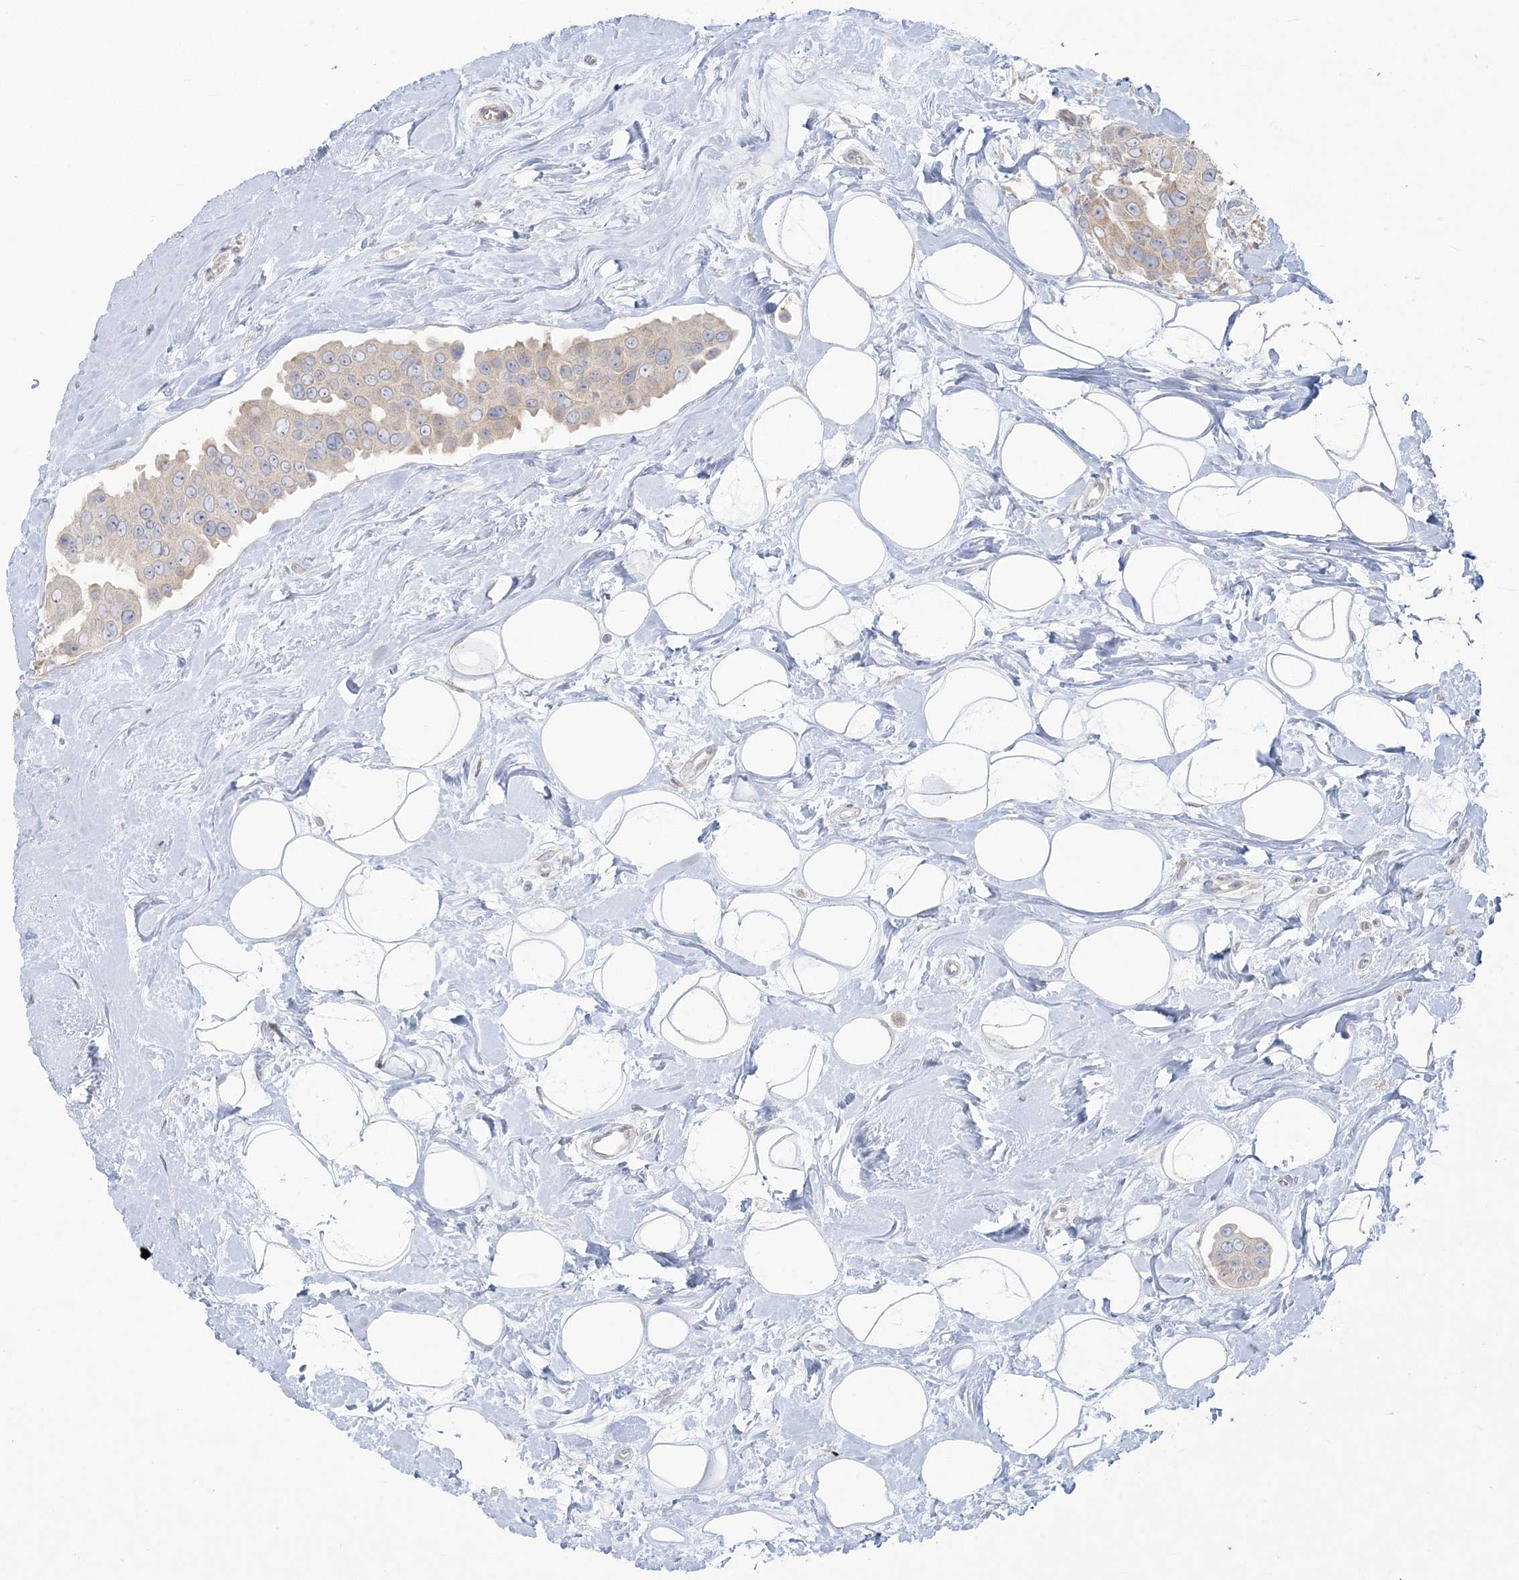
{"staining": {"intensity": "weak", "quantity": "<25%", "location": "cytoplasmic/membranous"}, "tissue": "breast cancer", "cell_type": "Tumor cells", "image_type": "cancer", "snomed": [{"axis": "morphology", "description": "Normal tissue, NOS"}, {"axis": "morphology", "description": "Duct carcinoma"}, {"axis": "topography", "description": "Breast"}], "caption": "Protein analysis of intraductal carcinoma (breast) demonstrates no significant expression in tumor cells.", "gene": "ZC3H6", "patient": {"sex": "female", "age": 39}}